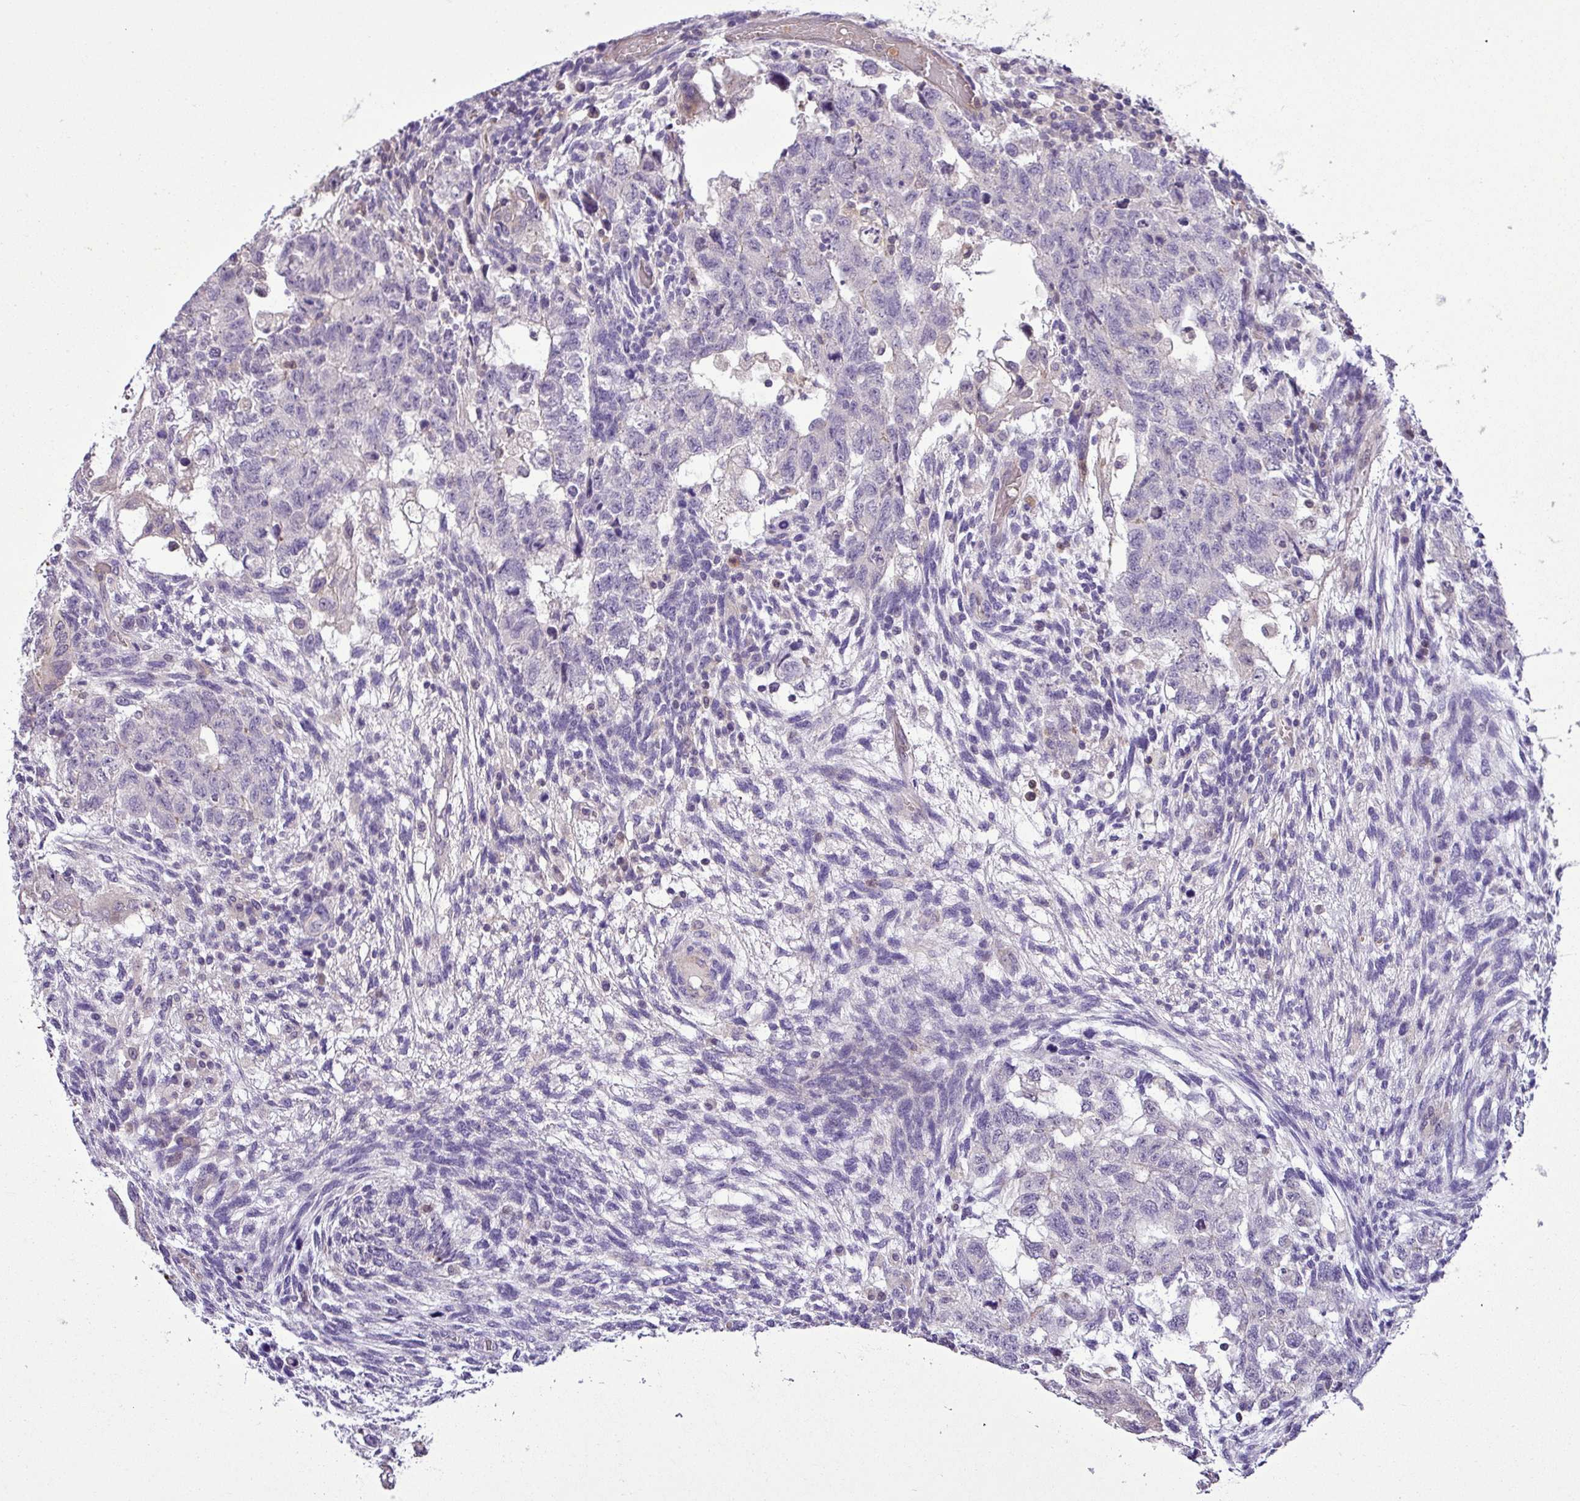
{"staining": {"intensity": "negative", "quantity": "none", "location": "none"}, "tissue": "testis cancer", "cell_type": "Tumor cells", "image_type": "cancer", "snomed": [{"axis": "morphology", "description": "Normal tissue, NOS"}, {"axis": "morphology", "description": "Carcinoma, Embryonal, NOS"}, {"axis": "topography", "description": "Testis"}], "caption": "Testis cancer was stained to show a protein in brown. There is no significant staining in tumor cells. (Immunohistochemistry, brightfield microscopy, high magnification).", "gene": "NBEAL2", "patient": {"sex": "male", "age": 36}}